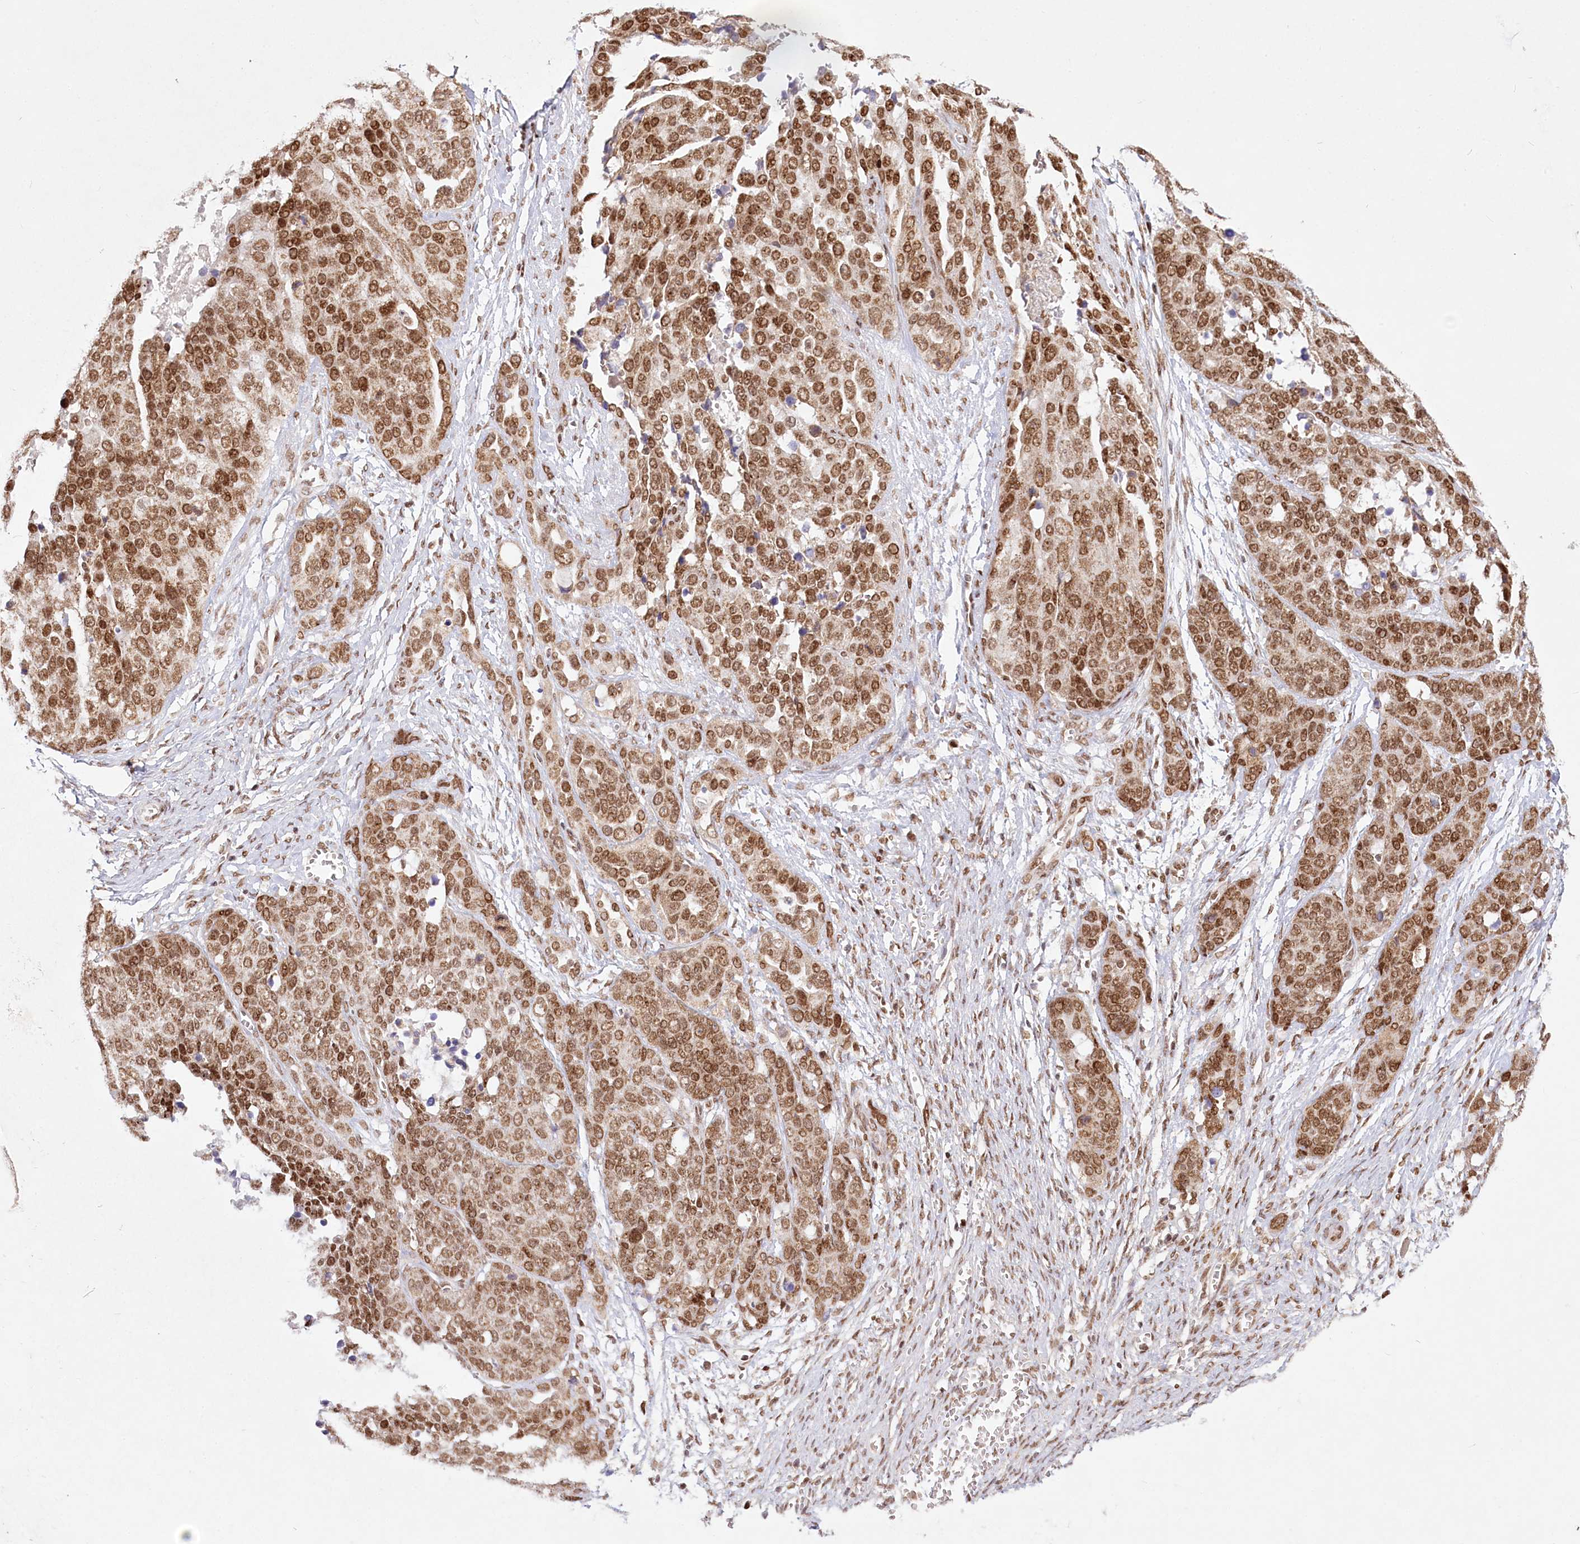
{"staining": {"intensity": "moderate", "quantity": ">75%", "location": "nuclear"}, "tissue": "ovarian cancer", "cell_type": "Tumor cells", "image_type": "cancer", "snomed": [{"axis": "morphology", "description": "Cystadenocarcinoma, serous, NOS"}, {"axis": "topography", "description": "Ovary"}], "caption": "Ovarian serous cystadenocarcinoma was stained to show a protein in brown. There is medium levels of moderate nuclear expression in about >75% of tumor cells. (Brightfield microscopy of DAB IHC at high magnification).", "gene": "PYURF", "patient": {"sex": "female", "age": 44}}